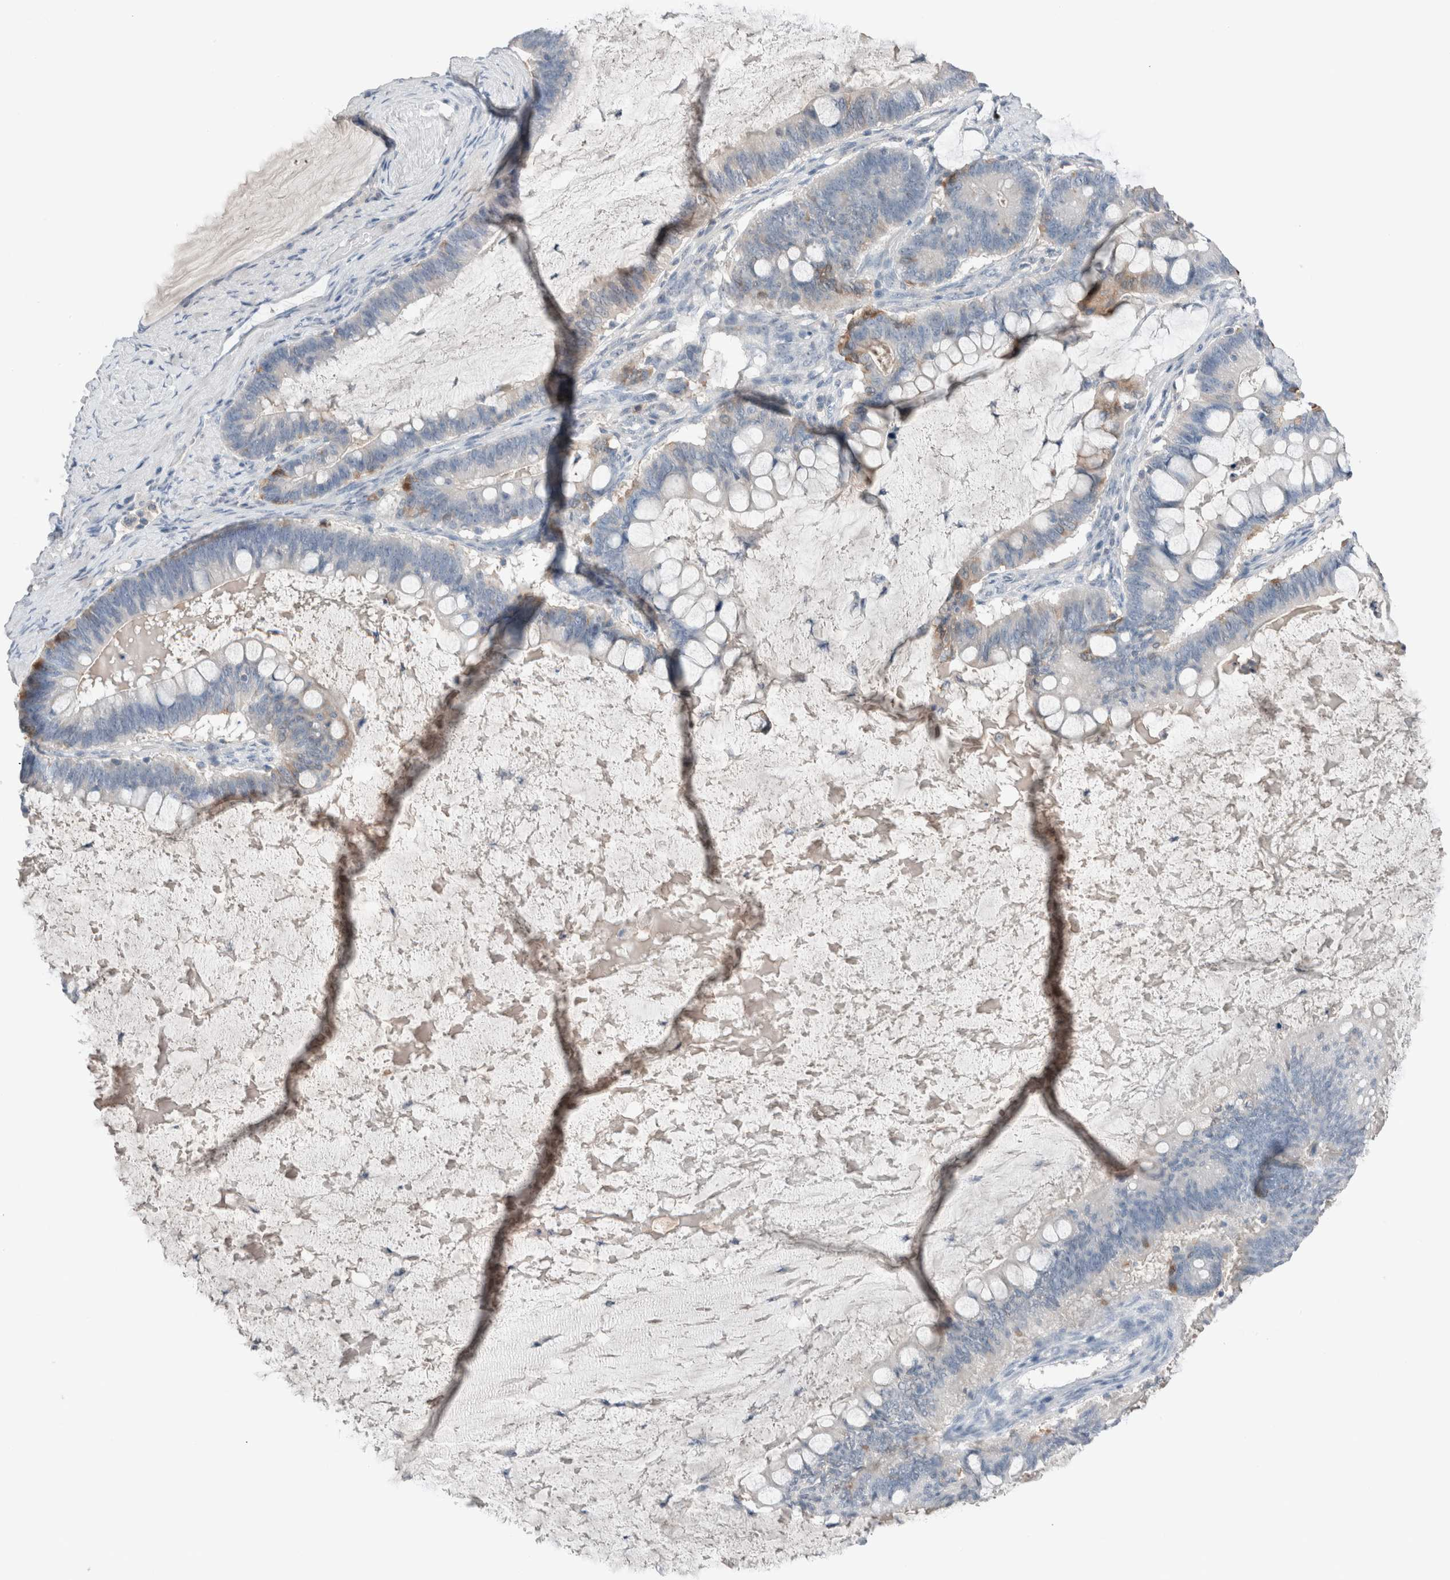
{"staining": {"intensity": "negative", "quantity": "none", "location": "none"}, "tissue": "ovarian cancer", "cell_type": "Tumor cells", "image_type": "cancer", "snomed": [{"axis": "morphology", "description": "Cystadenocarcinoma, mucinous, NOS"}, {"axis": "topography", "description": "Ovary"}], "caption": "The histopathology image shows no significant expression in tumor cells of mucinous cystadenocarcinoma (ovarian). The staining was performed using DAB (3,3'-diaminobenzidine) to visualize the protein expression in brown, while the nuclei were stained in blue with hematoxylin (Magnification: 20x).", "gene": "DUOX1", "patient": {"sex": "female", "age": 61}}